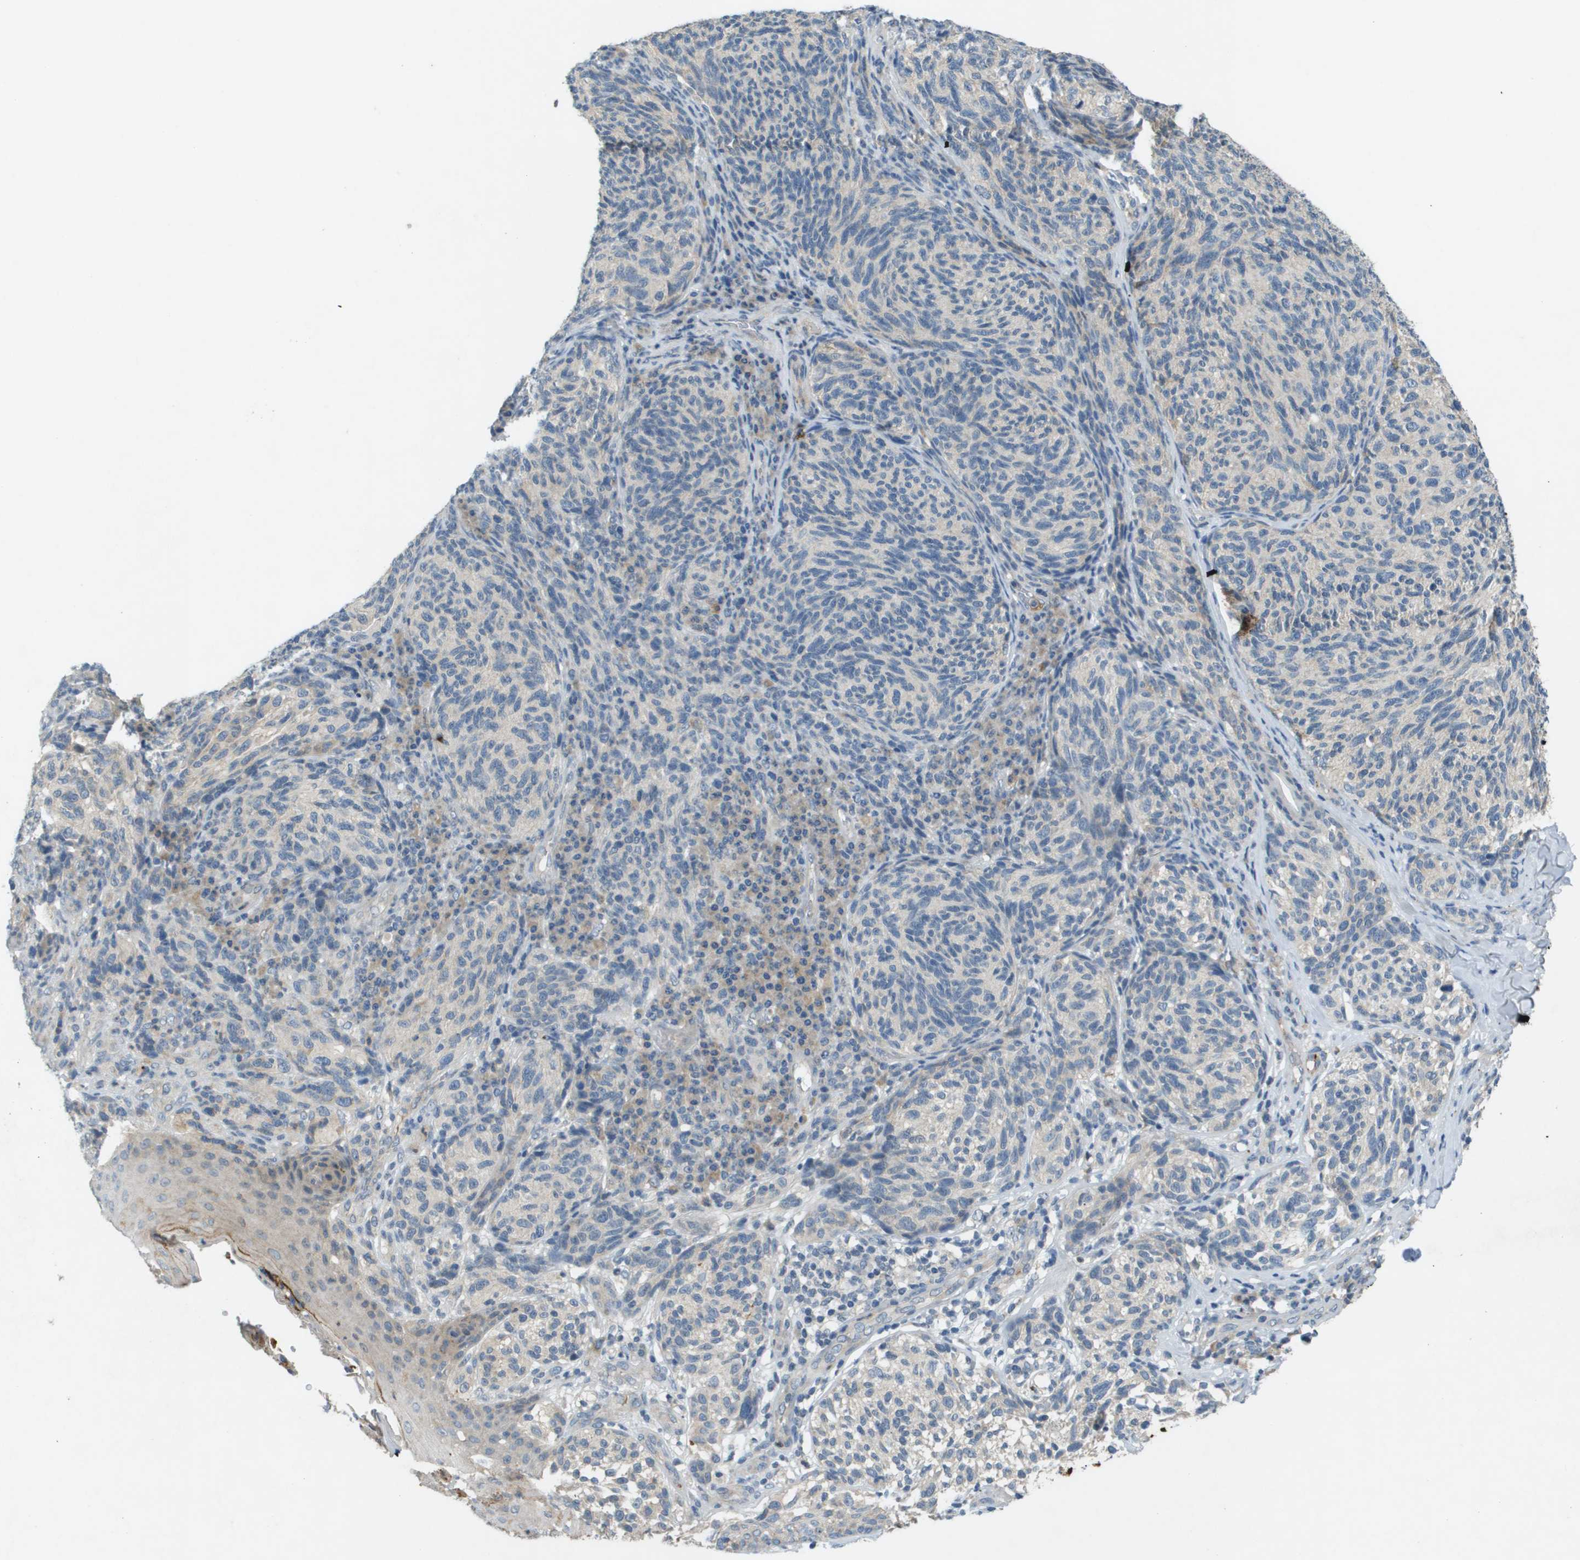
{"staining": {"intensity": "negative", "quantity": "none", "location": "none"}, "tissue": "melanoma", "cell_type": "Tumor cells", "image_type": "cancer", "snomed": [{"axis": "morphology", "description": "Malignant melanoma, NOS"}, {"axis": "topography", "description": "Skin"}], "caption": "The photomicrograph displays no staining of tumor cells in melanoma.", "gene": "VTN", "patient": {"sex": "female", "age": 73}}